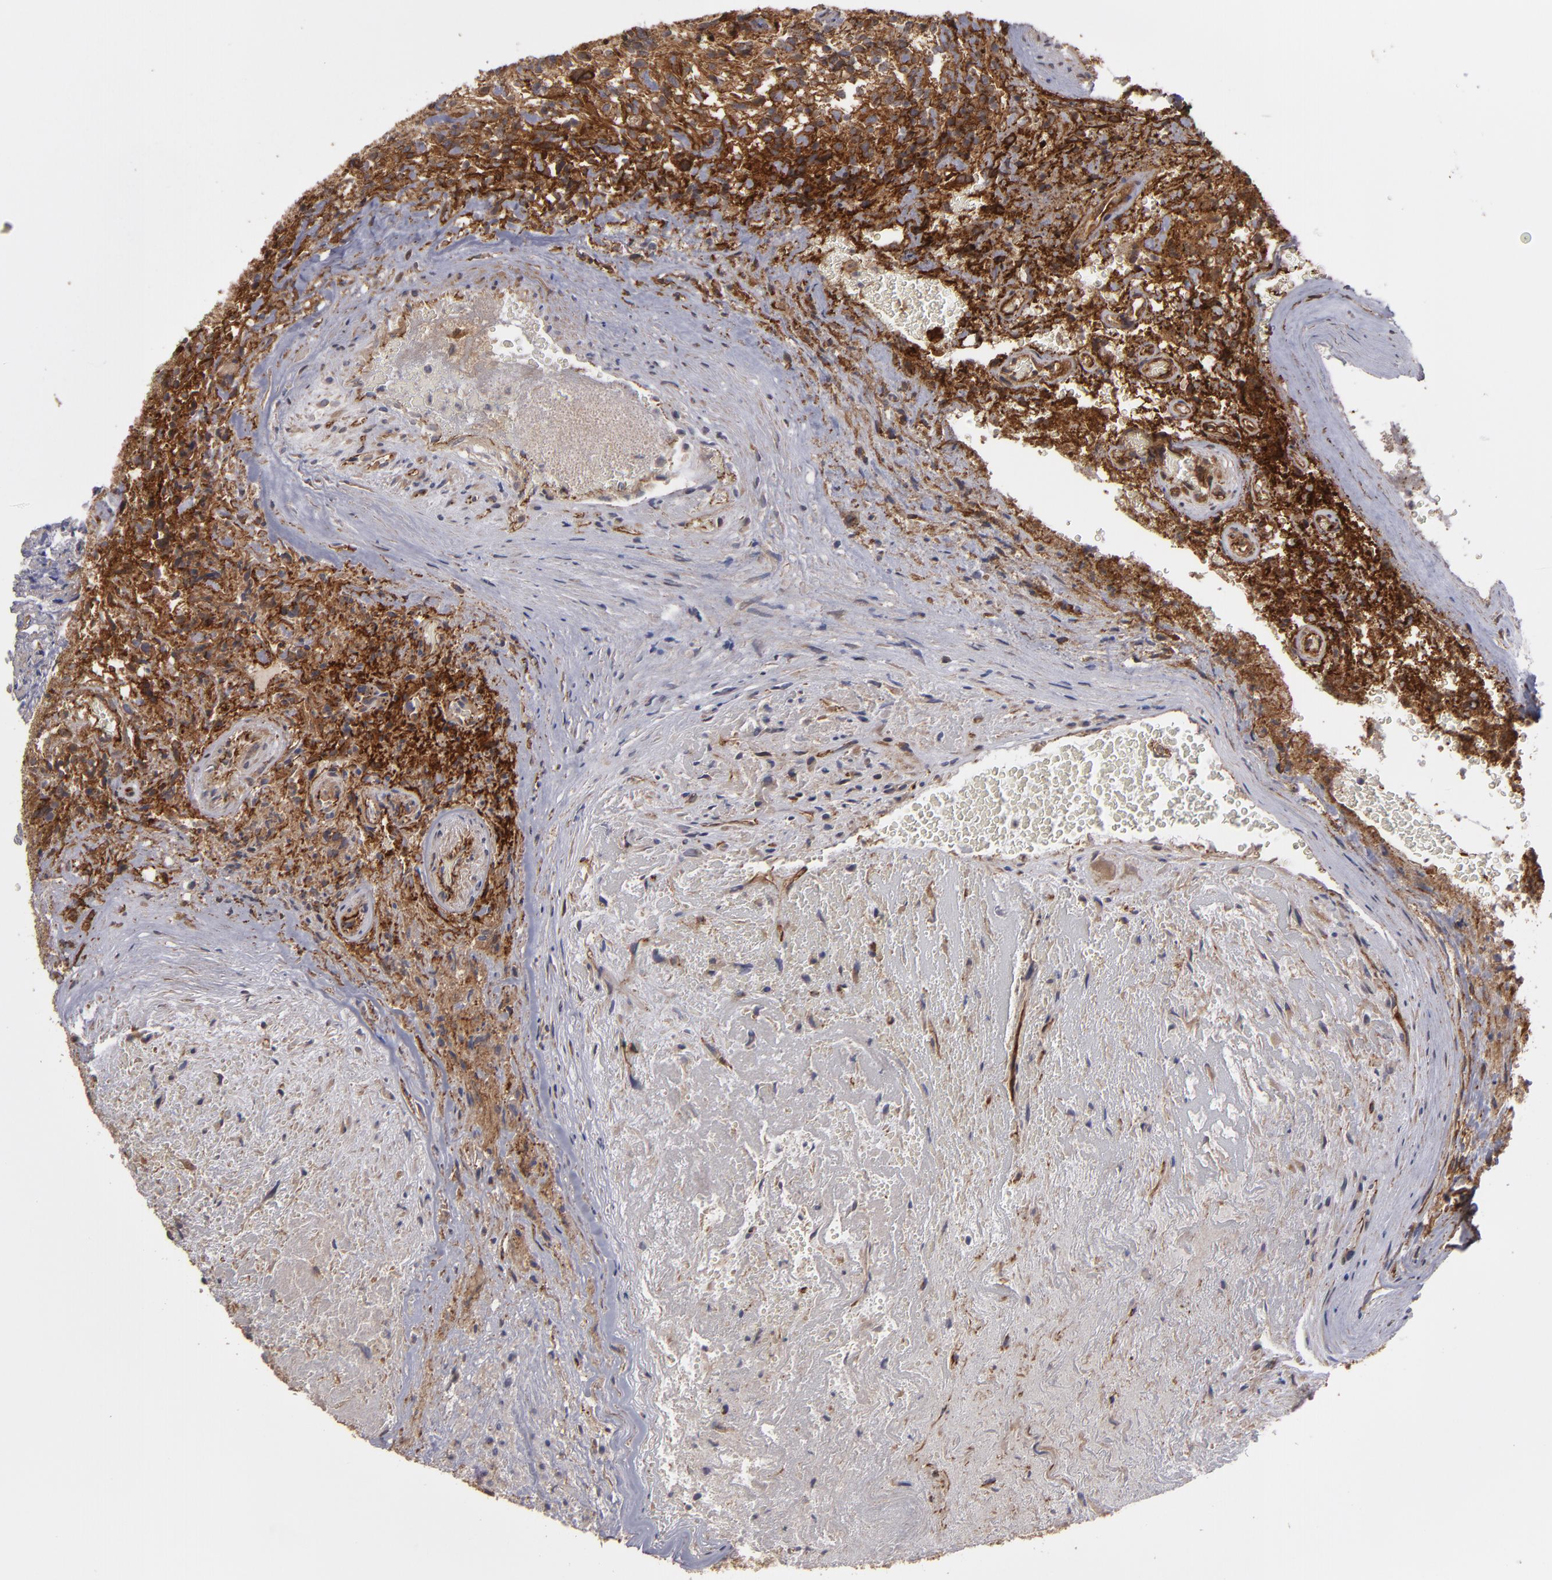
{"staining": {"intensity": "moderate", "quantity": ">75%", "location": "cytoplasmic/membranous"}, "tissue": "glioma", "cell_type": "Tumor cells", "image_type": "cancer", "snomed": [{"axis": "morphology", "description": "Normal tissue, NOS"}, {"axis": "morphology", "description": "Glioma, malignant, High grade"}, {"axis": "topography", "description": "Cerebral cortex"}], "caption": "Immunohistochemistry (IHC) of high-grade glioma (malignant) displays medium levels of moderate cytoplasmic/membranous positivity in approximately >75% of tumor cells. (IHC, brightfield microscopy, high magnification).", "gene": "TJP1", "patient": {"sex": "male", "age": 75}}